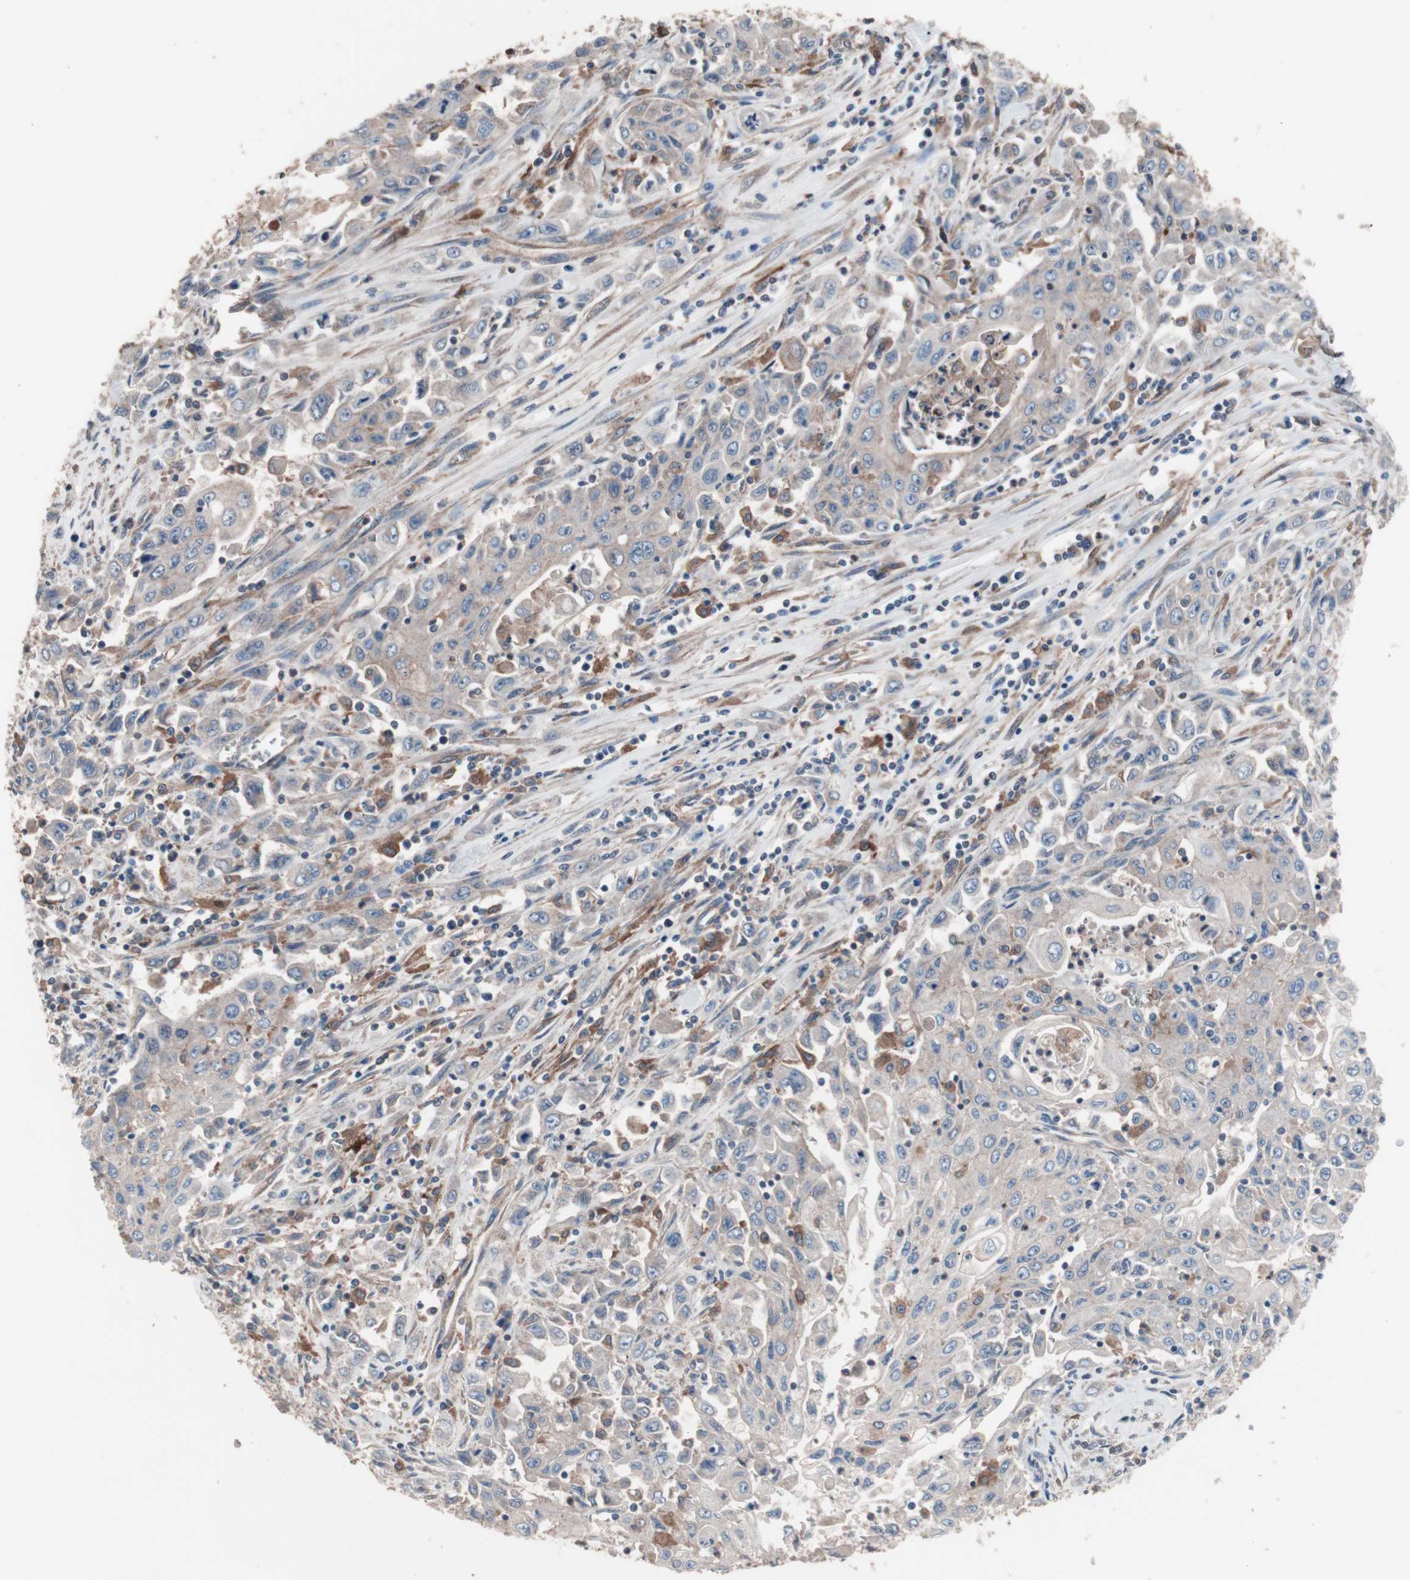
{"staining": {"intensity": "weak", "quantity": "25%-75%", "location": "cytoplasmic/membranous"}, "tissue": "pancreatic cancer", "cell_type": "Tumor cells", "image_type": "cancer", "snomed": [{"axis": "morphology", "description": "Adenocarcinoma, NOS"}, {"axis": "topography", "description": "Pancreas"}], "caption": "Immunohistochemistry of pancreatic cancer exhibits low levels of weak cytoplasmic/membranous expression in approximately 25%-75% of tumor cells. The staining was performed using DAB (3,3'-diaminobenzidine) to visualize the protein expression in brown, while the nuclei were stained in blue with hematoxylin (Magnification: 20x).", "gene": "ATG7", "patient": {"sex": "male", "age": 70}}